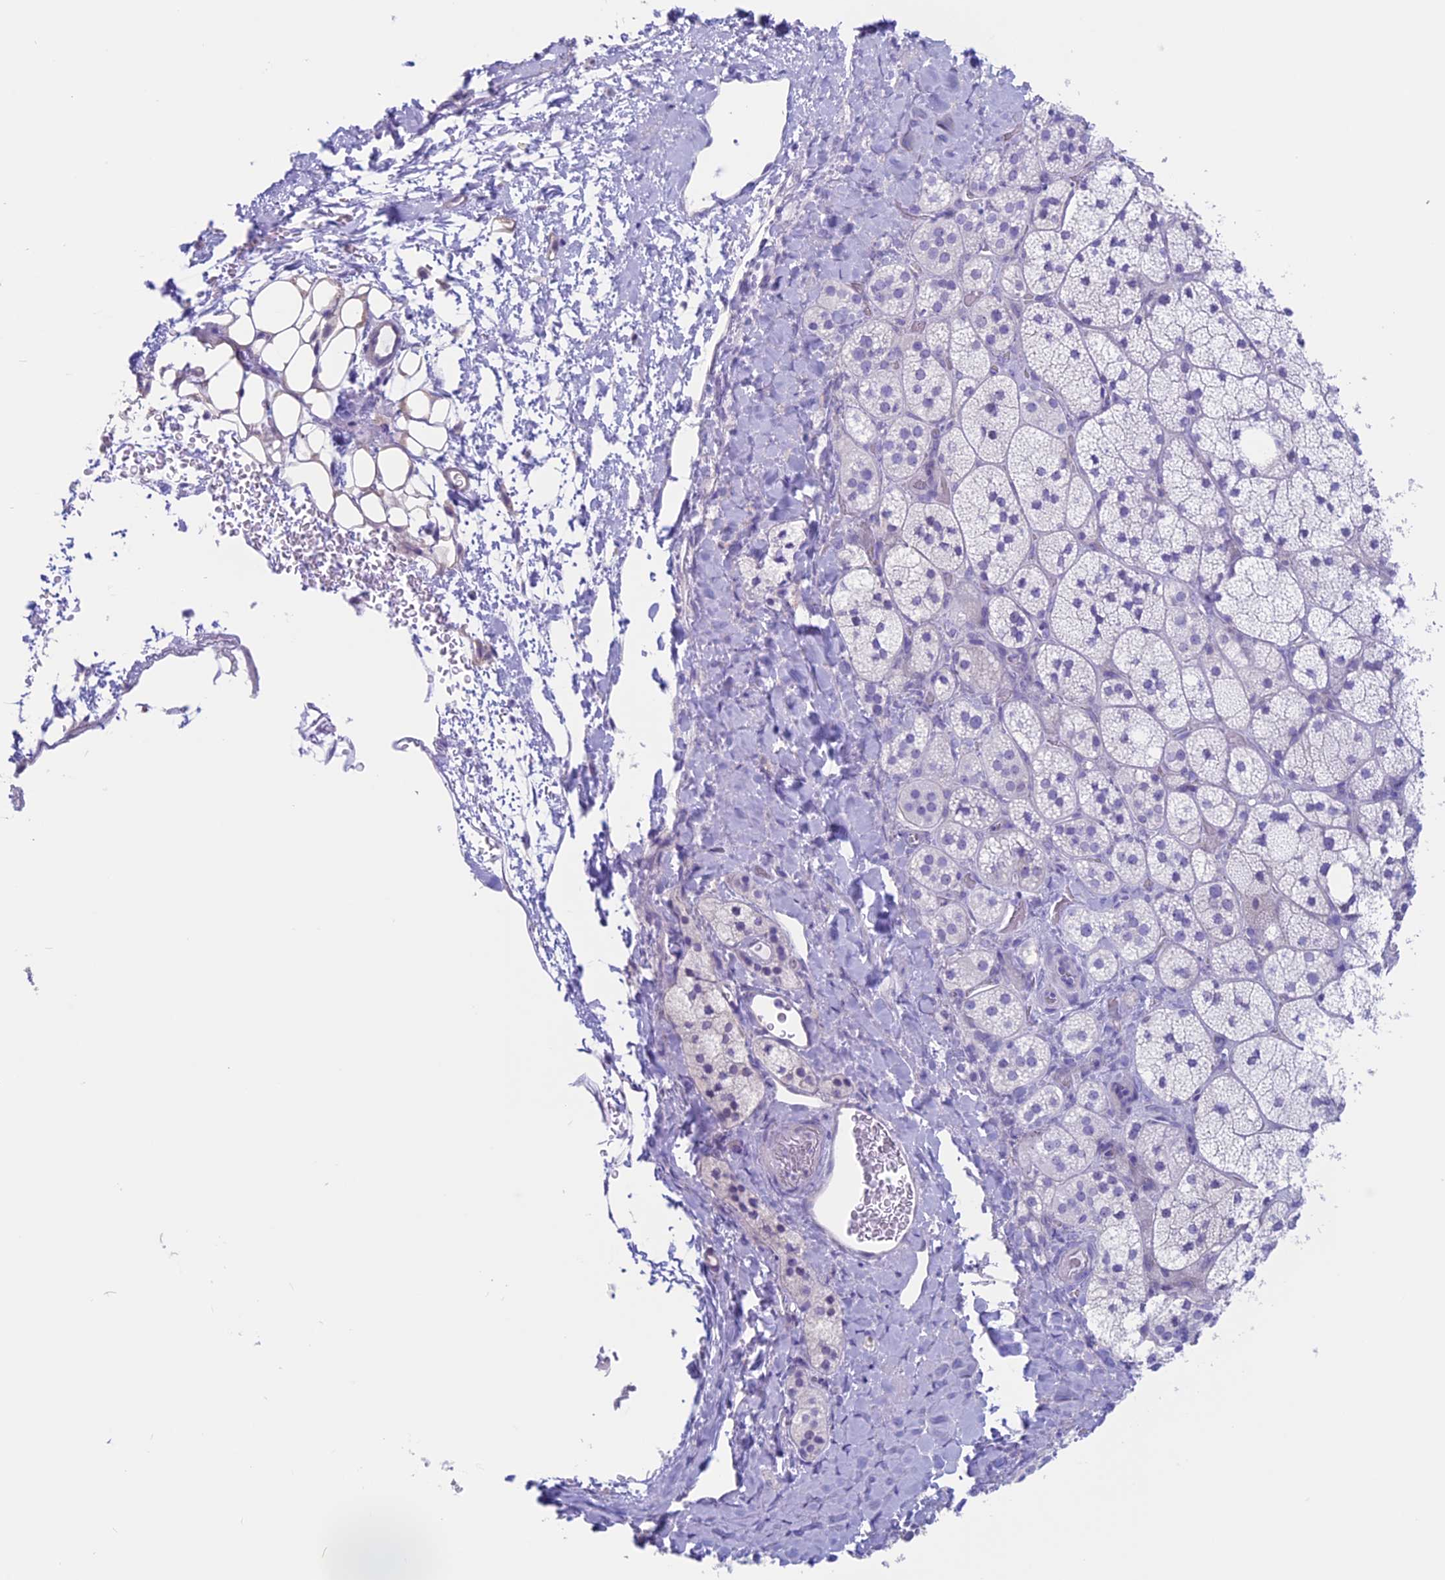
{"staining": {"intensity": "negative", "quantity": "none", "location": "none"}, "tissue": "adrenal gland", "cell_type": "Glandular cells", "image_type": "normal", "snomed": [{"axis": "morphology", "description": "Normal tissue, NOS"}, {"axis": "topography", "description": "Adrenal gland"}], "caption": "This is a histopathology image of IHC staining of normal adrenal gland, which shows no staining in glandular cells.", "gene": "RP1", "patient": {"sex": "male", "age": 61}}